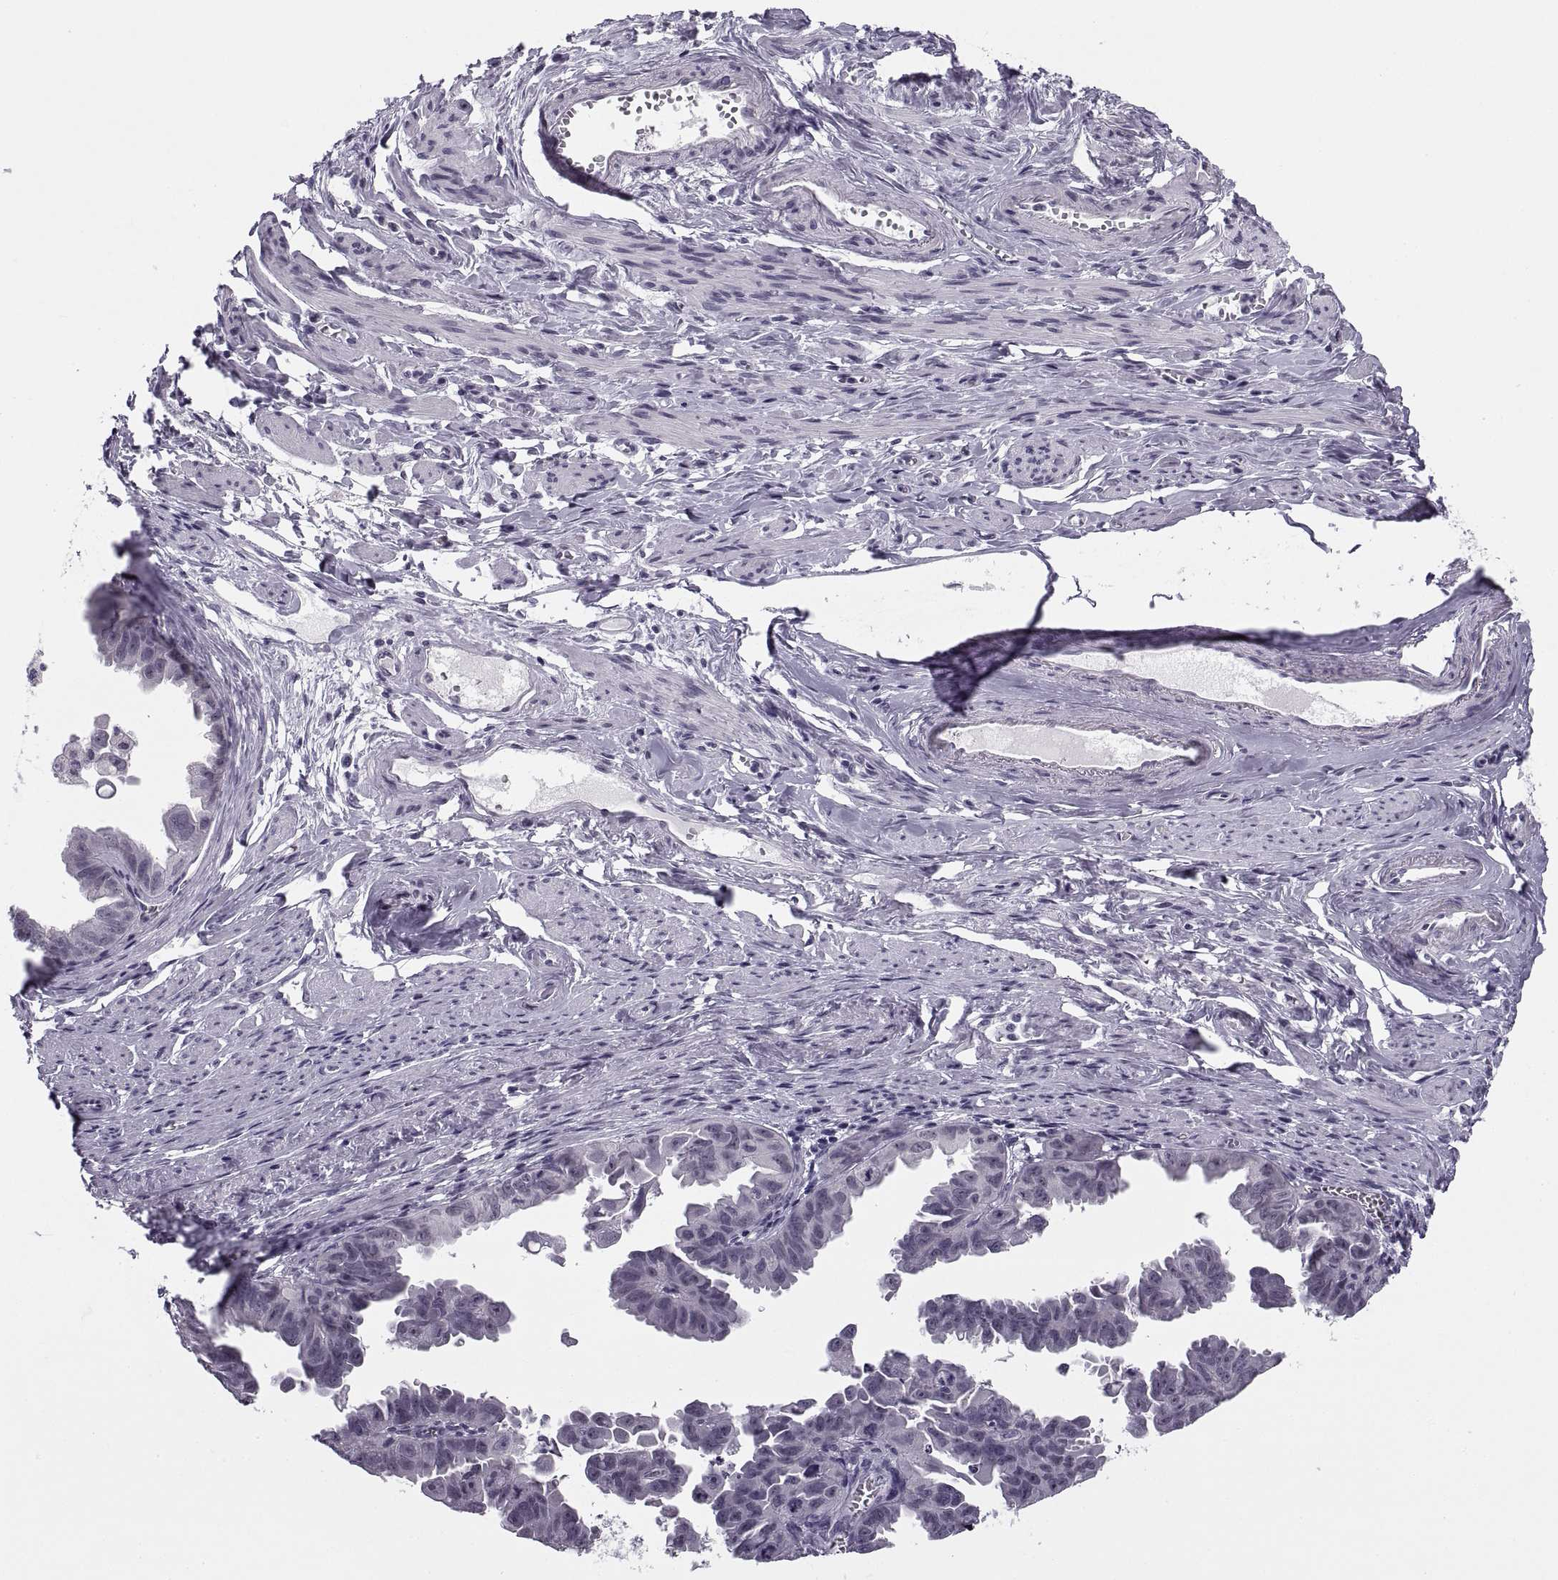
{"staining": {"intensity": "negative", "quantity": "none", "location": "none"}, "tissue": "ovarian cancer", "cell_type": "Tumor cells", "image_type": "cancer", "snomed": [{"axis": "morphology", "description": "Carcinoma, endometroid"}, {"axis": "topography", "description": "Ovary"}], "caption": "Immunohistochemical staining of ovarian endometroid carcinoma shows no significant positivity in tumor cells. The staining is performed using DAB brown chromogen with nuclei counter-stained in using hematoxylin.", "gene": "TBC1D3G", "patient": {"sex": "female", "age": 85}}